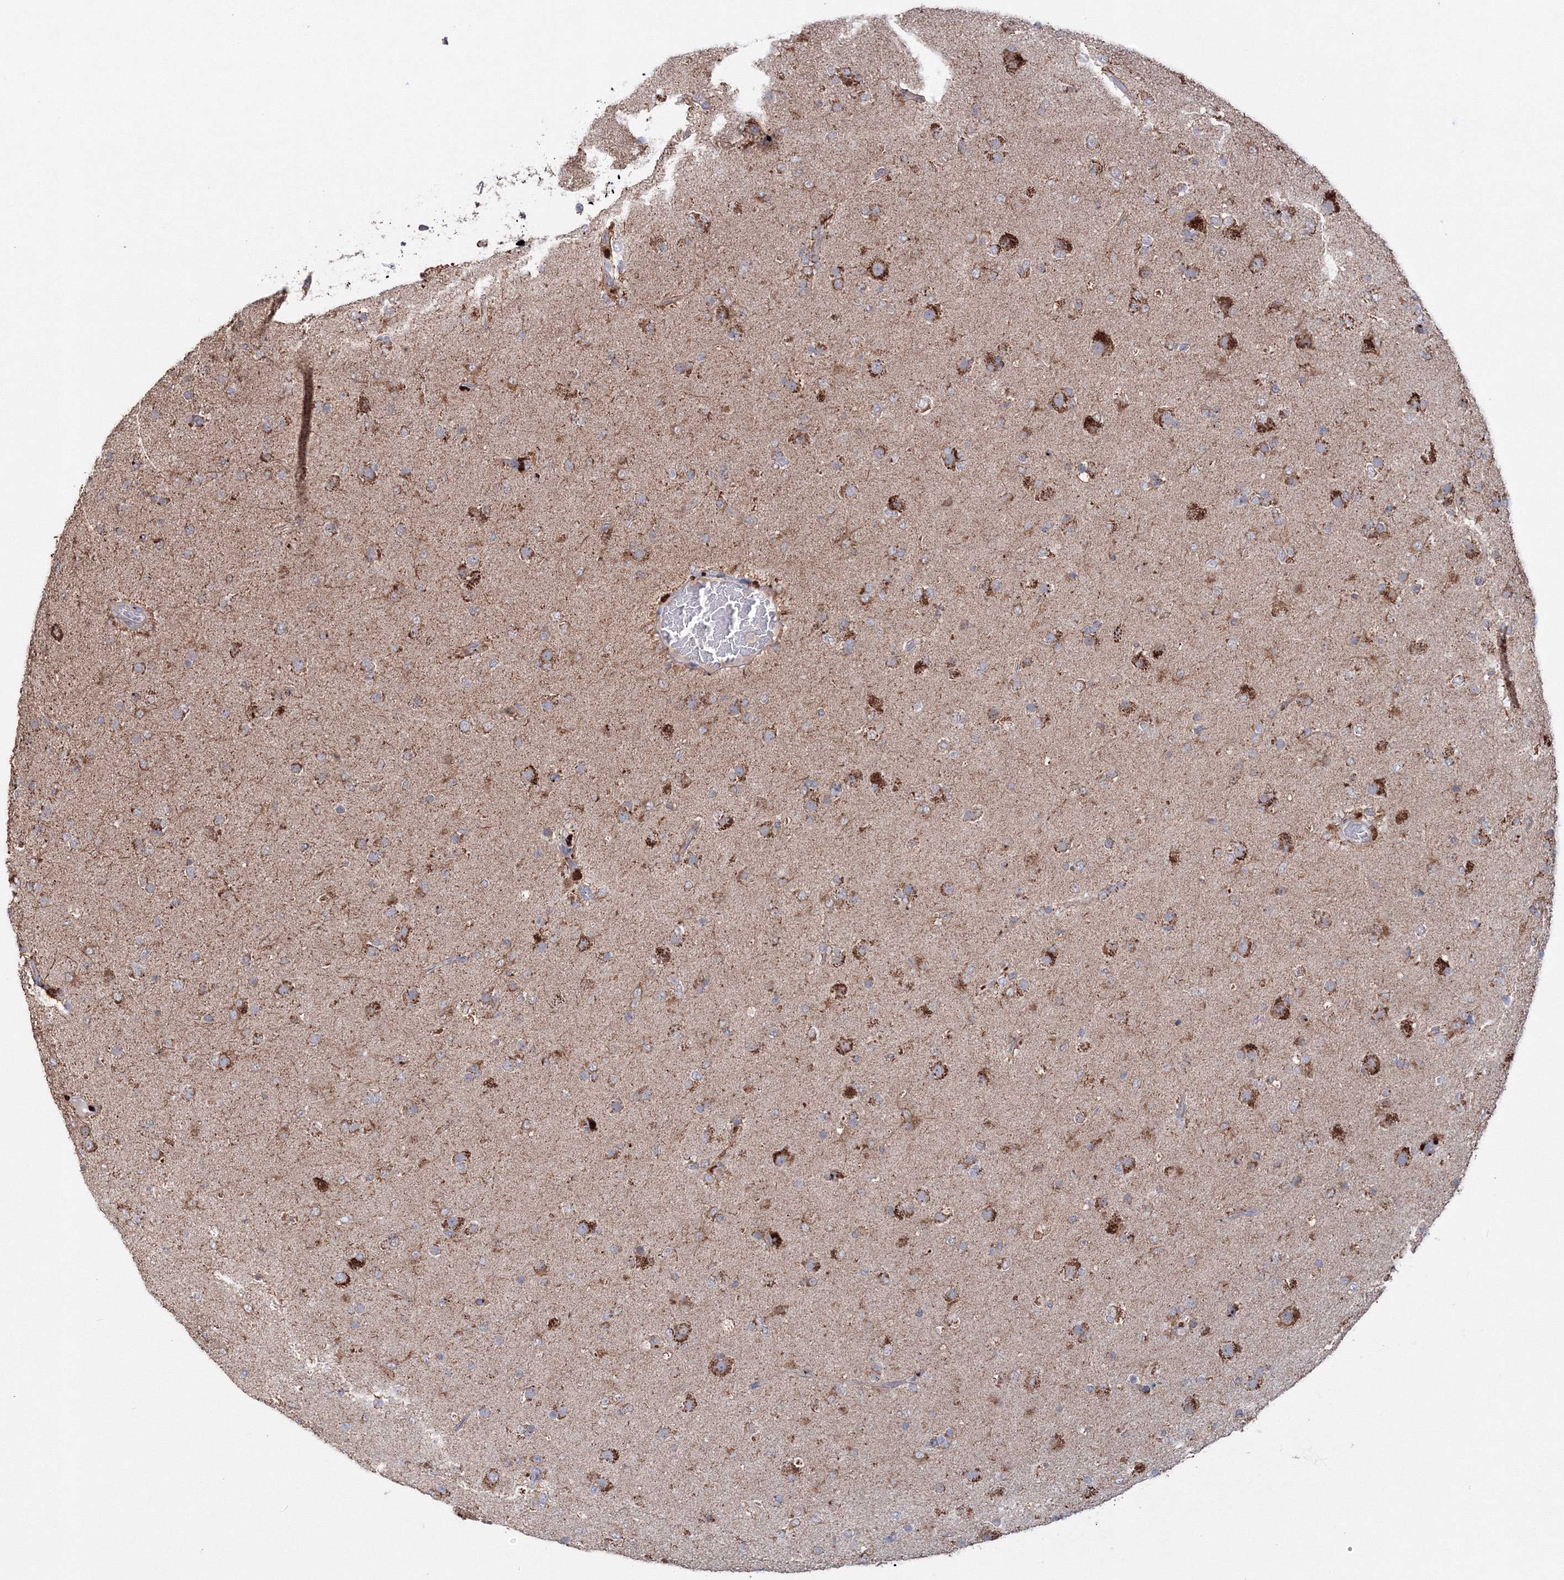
{"staining": {"intensity": "moderate", "quantity": ">75%", "location": "cytoplasmic/membranous"}, "tissue": "glioma", "cell_type": "Tumor cells", "image_type": "cancer", "snomed": [{"axis": "morphology", "description": "Glioma, malignant, Low grade"}, {"axis": "topography", "description": "Brain"}], "caption": "Tumor cells display medium levels of moderate cytoplasmic/membranous staining in about >75% of cells in human malignant low-grade glioma.", "gene": "PEX13", "patient": {"sex": "male", "age": 65}}